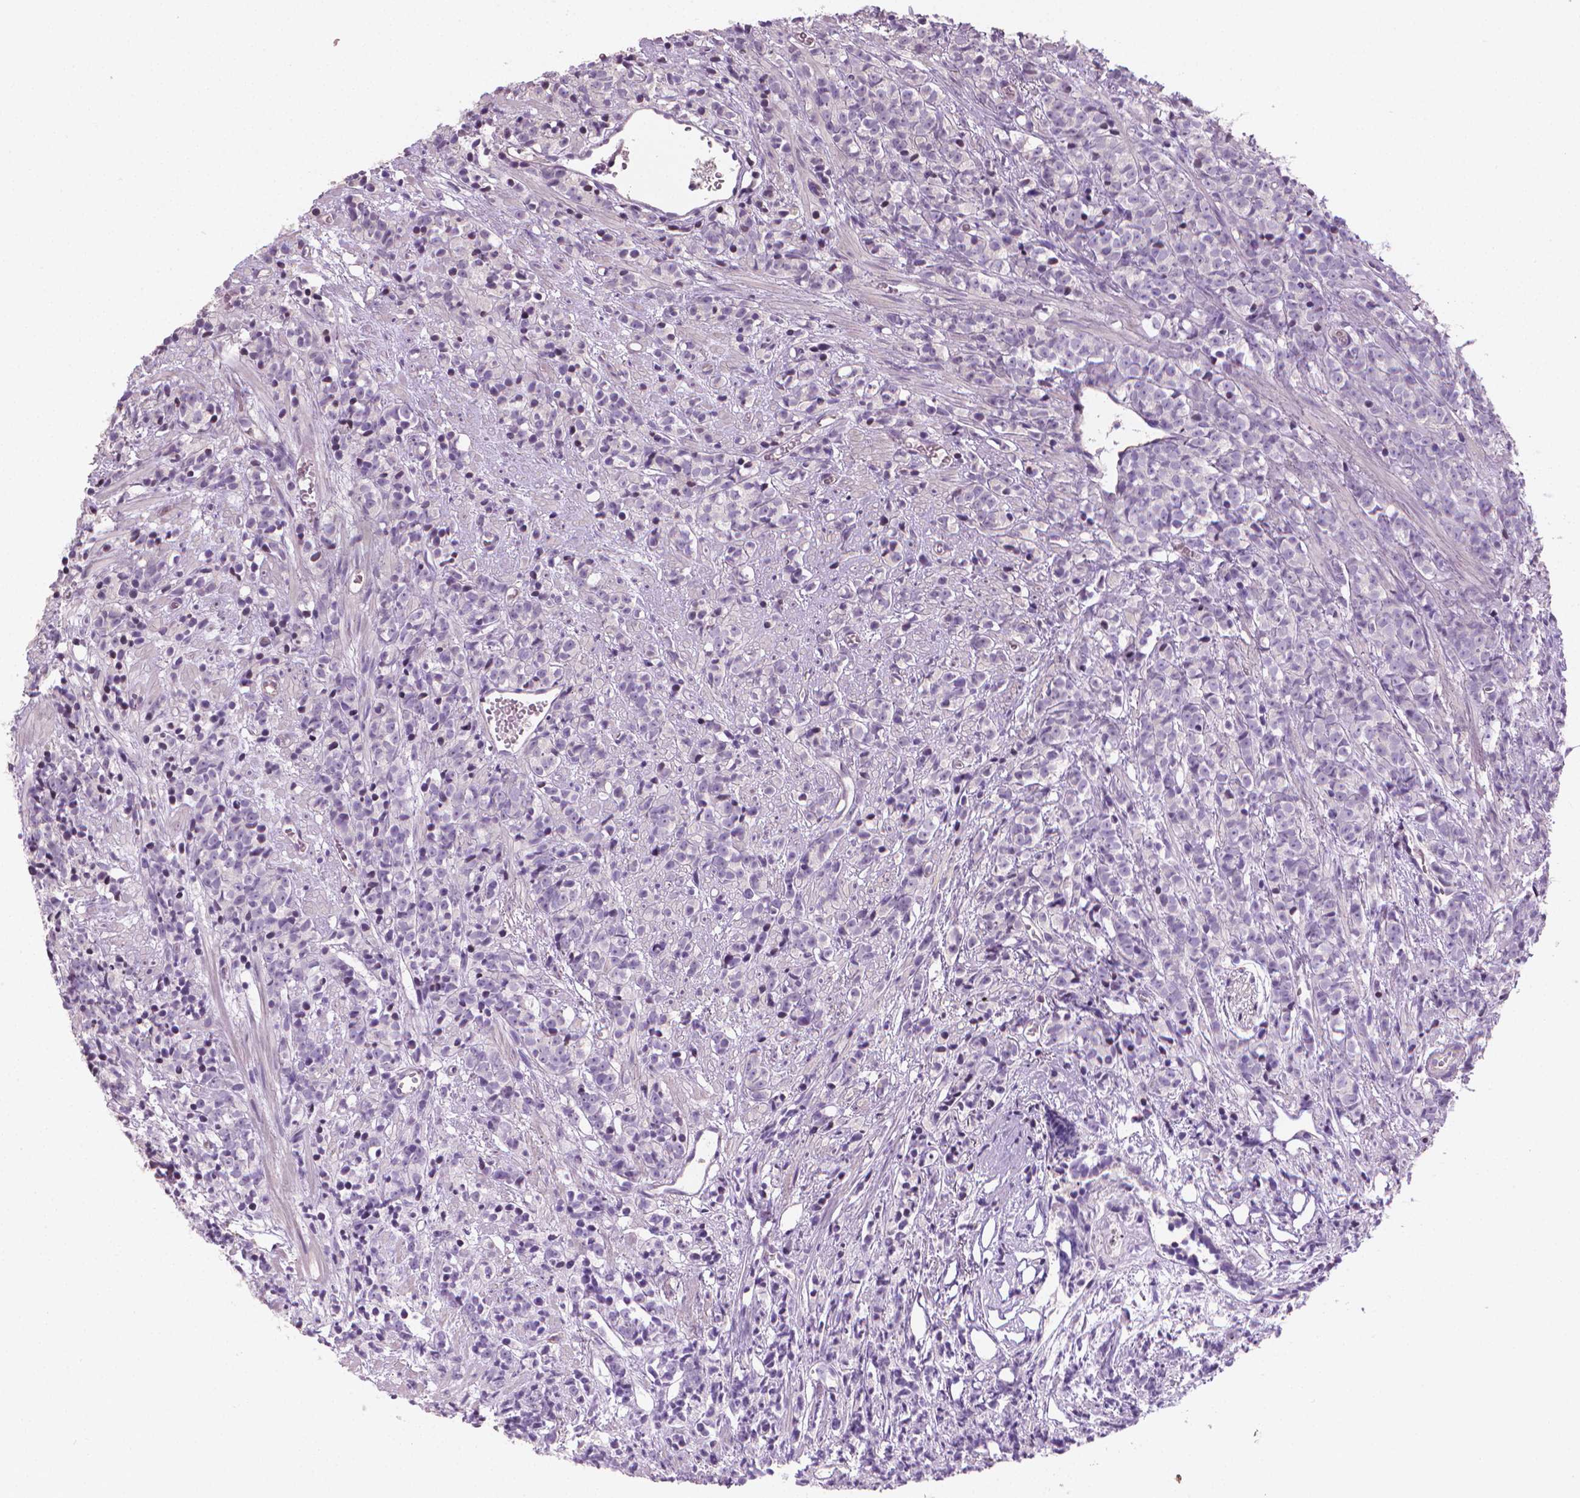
{"staining": {"intensity": "negative", "quantity": "none", "location": "none"}, "tissue": "prostate cancer", "cell_type": "Tumor cells", "image_type": "cancer", "snomed": [{"axis": "morphology", "description": "Adenocarcinoma, High grade"}, {"axis": "topography", "description": "Prostate"}], "caption": "Prostate high-grade adenocarcinoma was stained to show a protein in brown. There is no significant staining in tumor cells.", "gene": "CLXN", "patient": {"sex": "male", "age": 81}}